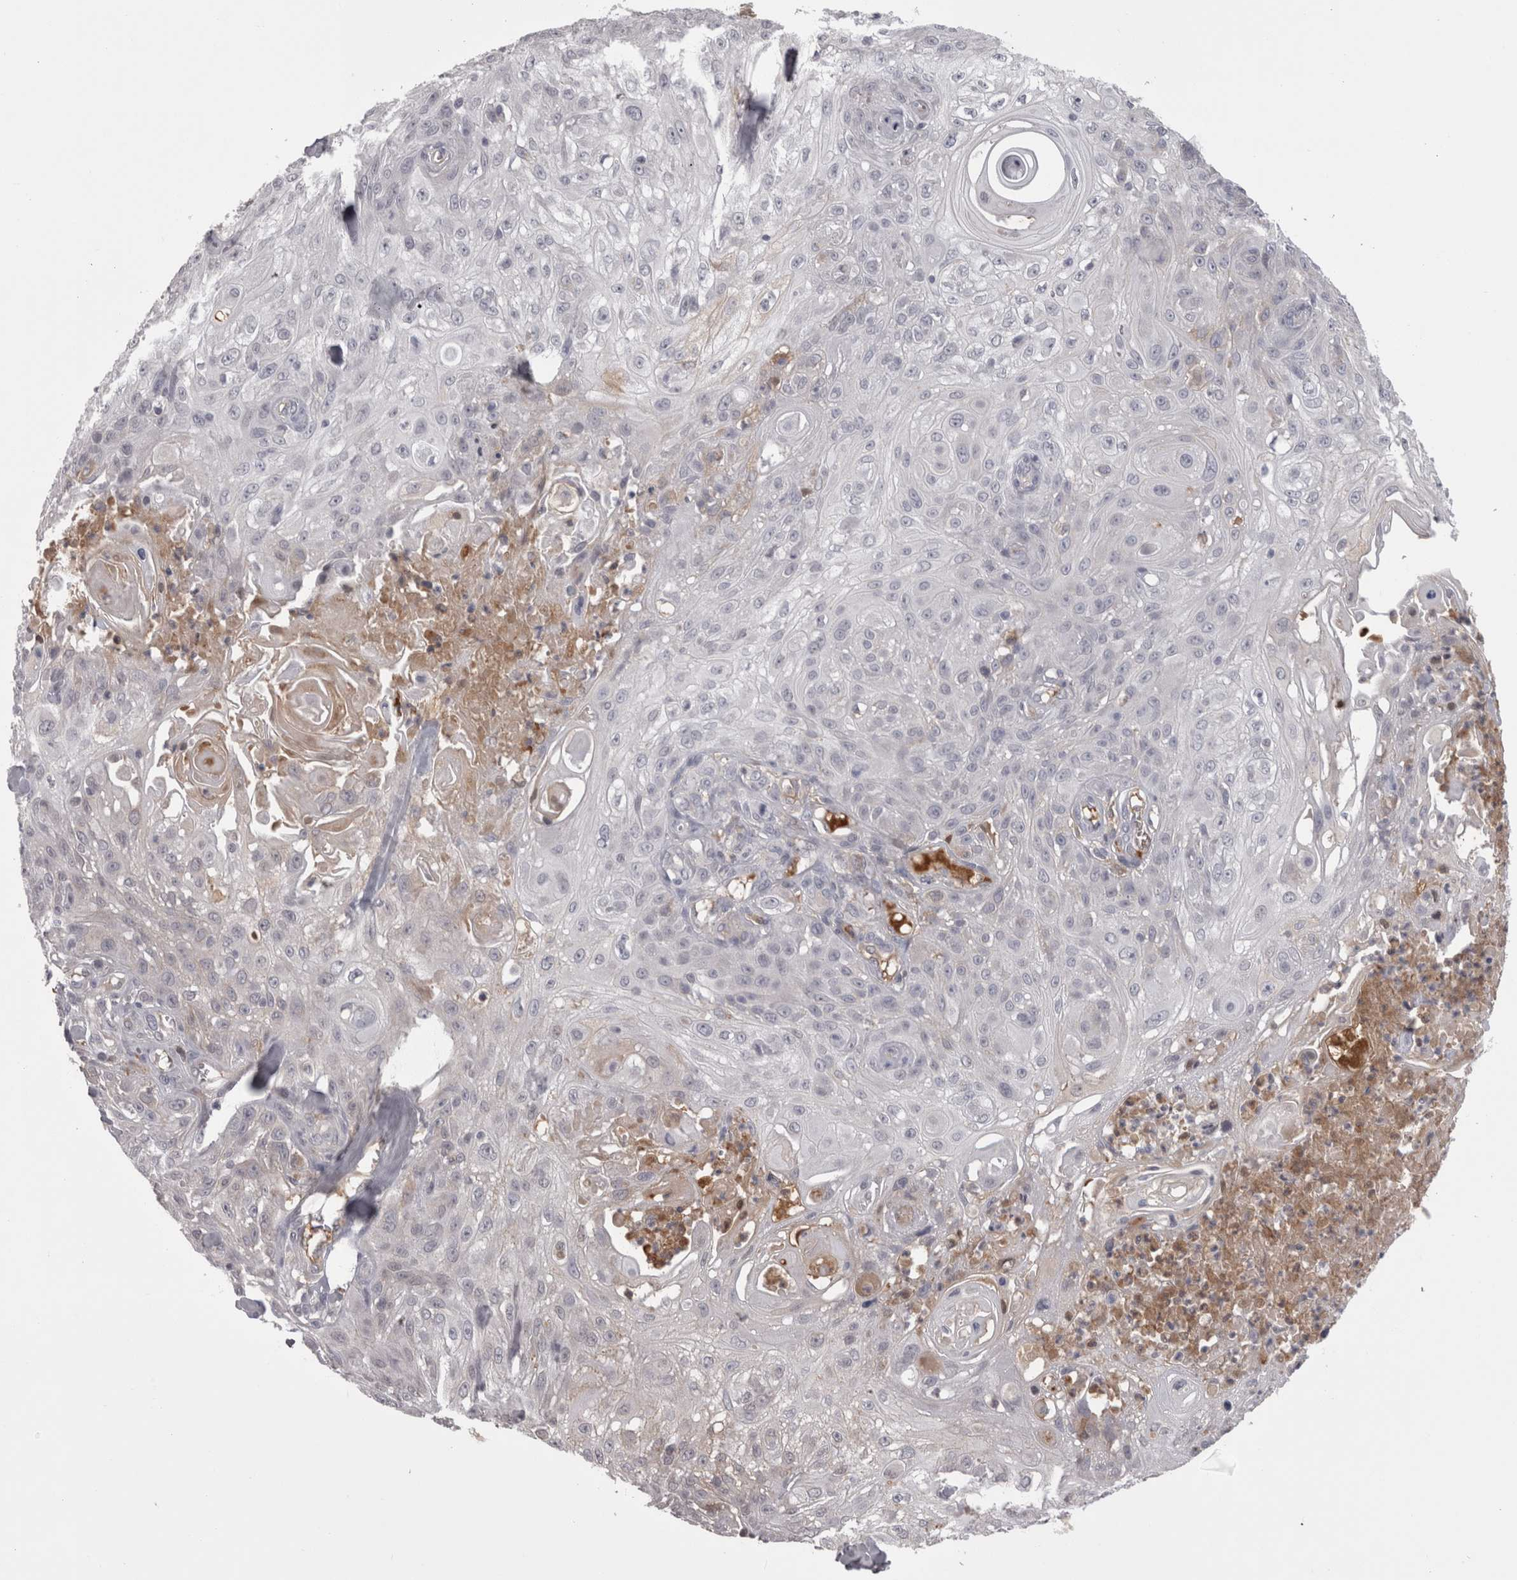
{"staining": {"intensity": "negative", "quantity": "none", "location": "none"}, "tissue": "skin cancer", "cell_type": "Tumor cells", "image_type": "cancer", "snomed": [{"axis": "morphology", "description": "Squamous cell carcinoma, NOS"}, {"axis": "topography", "description": "Skin"}], "caption": "Immunohistochemical staining of skin cancer (squamous cell carcinoma) reveals no significant staining in tumor cells.", "gene": "SAA4", "patient": {"sex": "male", "age": 75}}